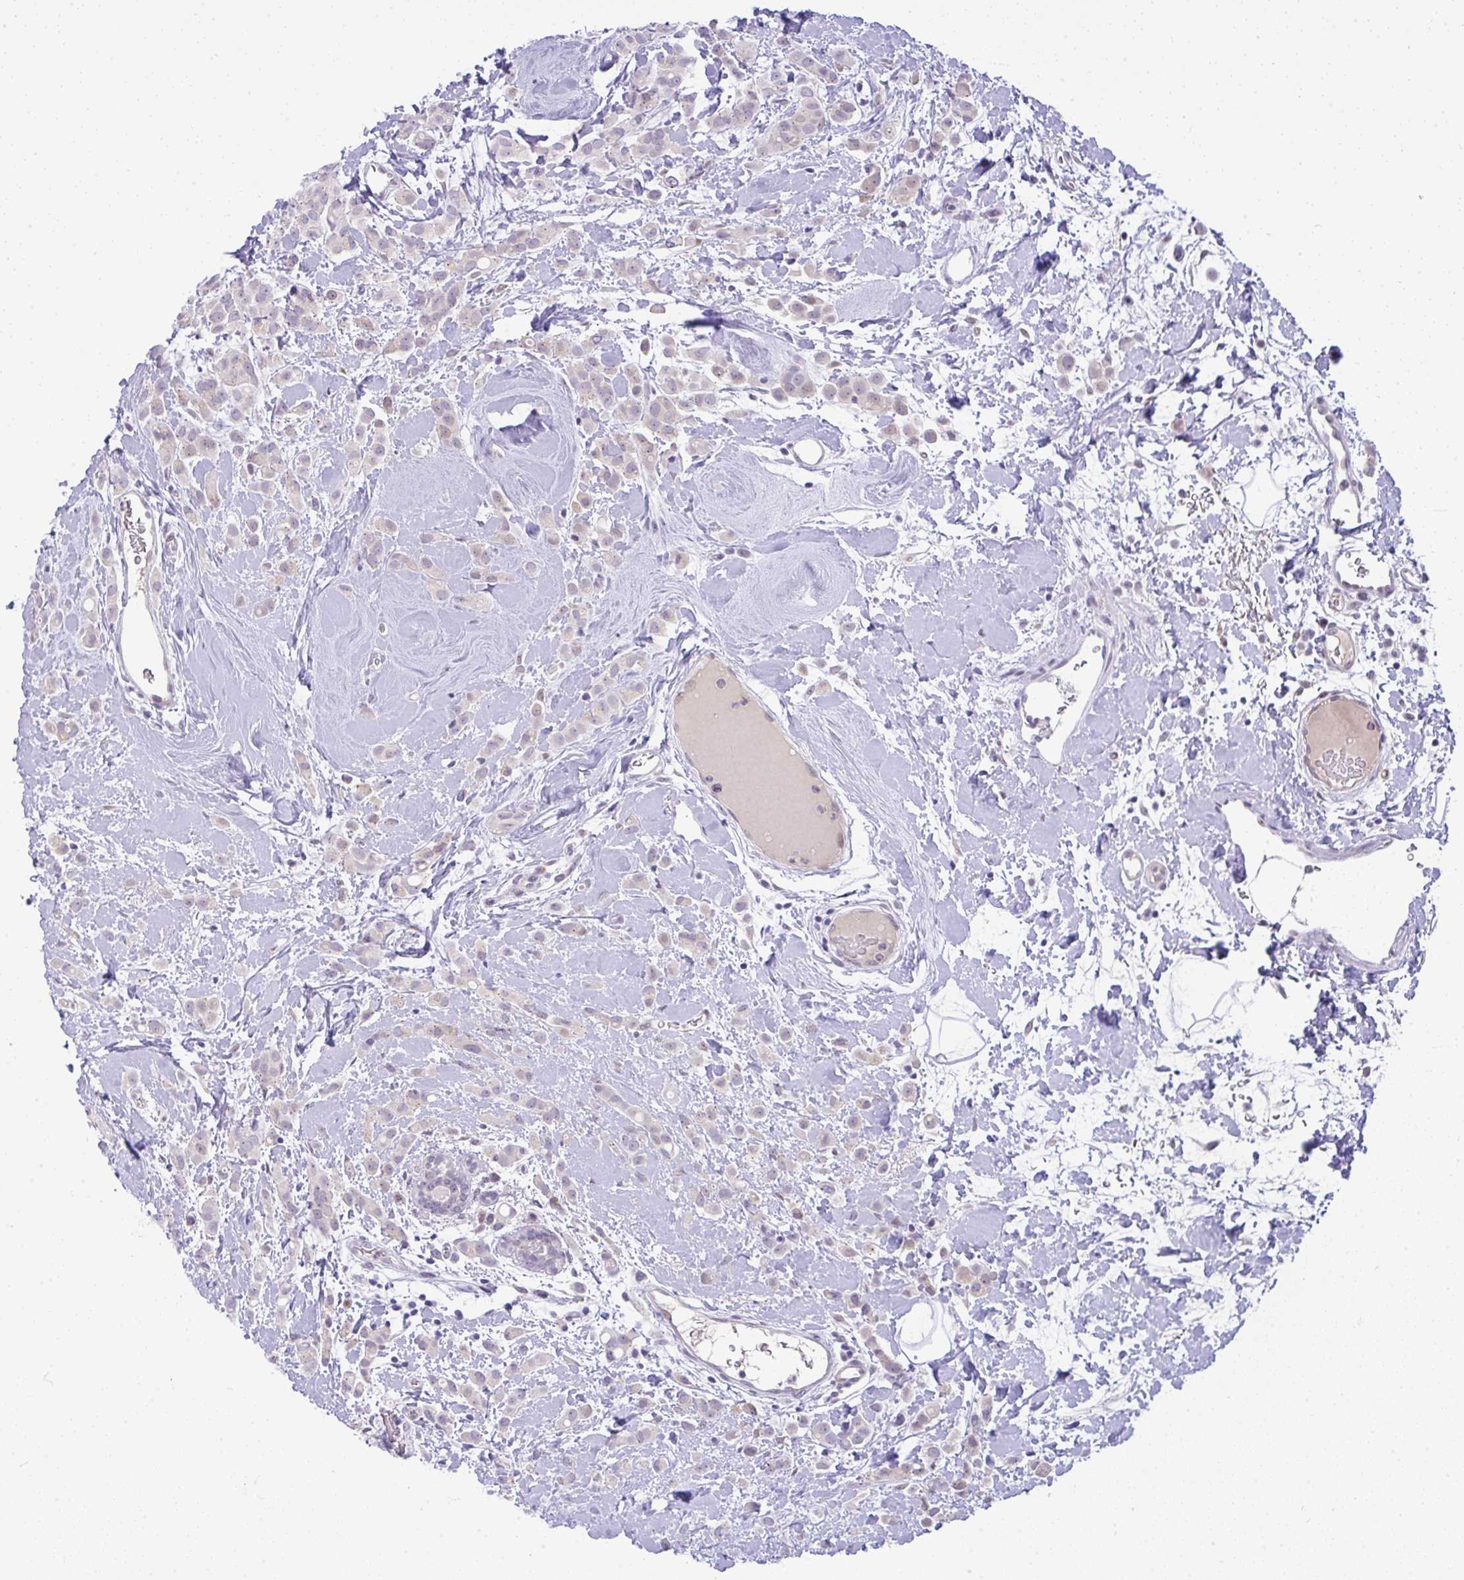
{"staining": {"intensity": "negative", "quantity": "none", "location": "none"}, "tissue": "breast cancer", "cell_type": "Tumor cells", "image_type": "cancer", "snomed": [{"axis": "morphology", "description": "Lobular carcinoma"}, {"axis": "topography", "description": "Breast"}], "caption": "Immunohistochemistry (IHC) of breast cancer exhibits no expression in tumor cells.", "gene": "FAM177A1", "patient": {"sex": "female", "age": 68}}